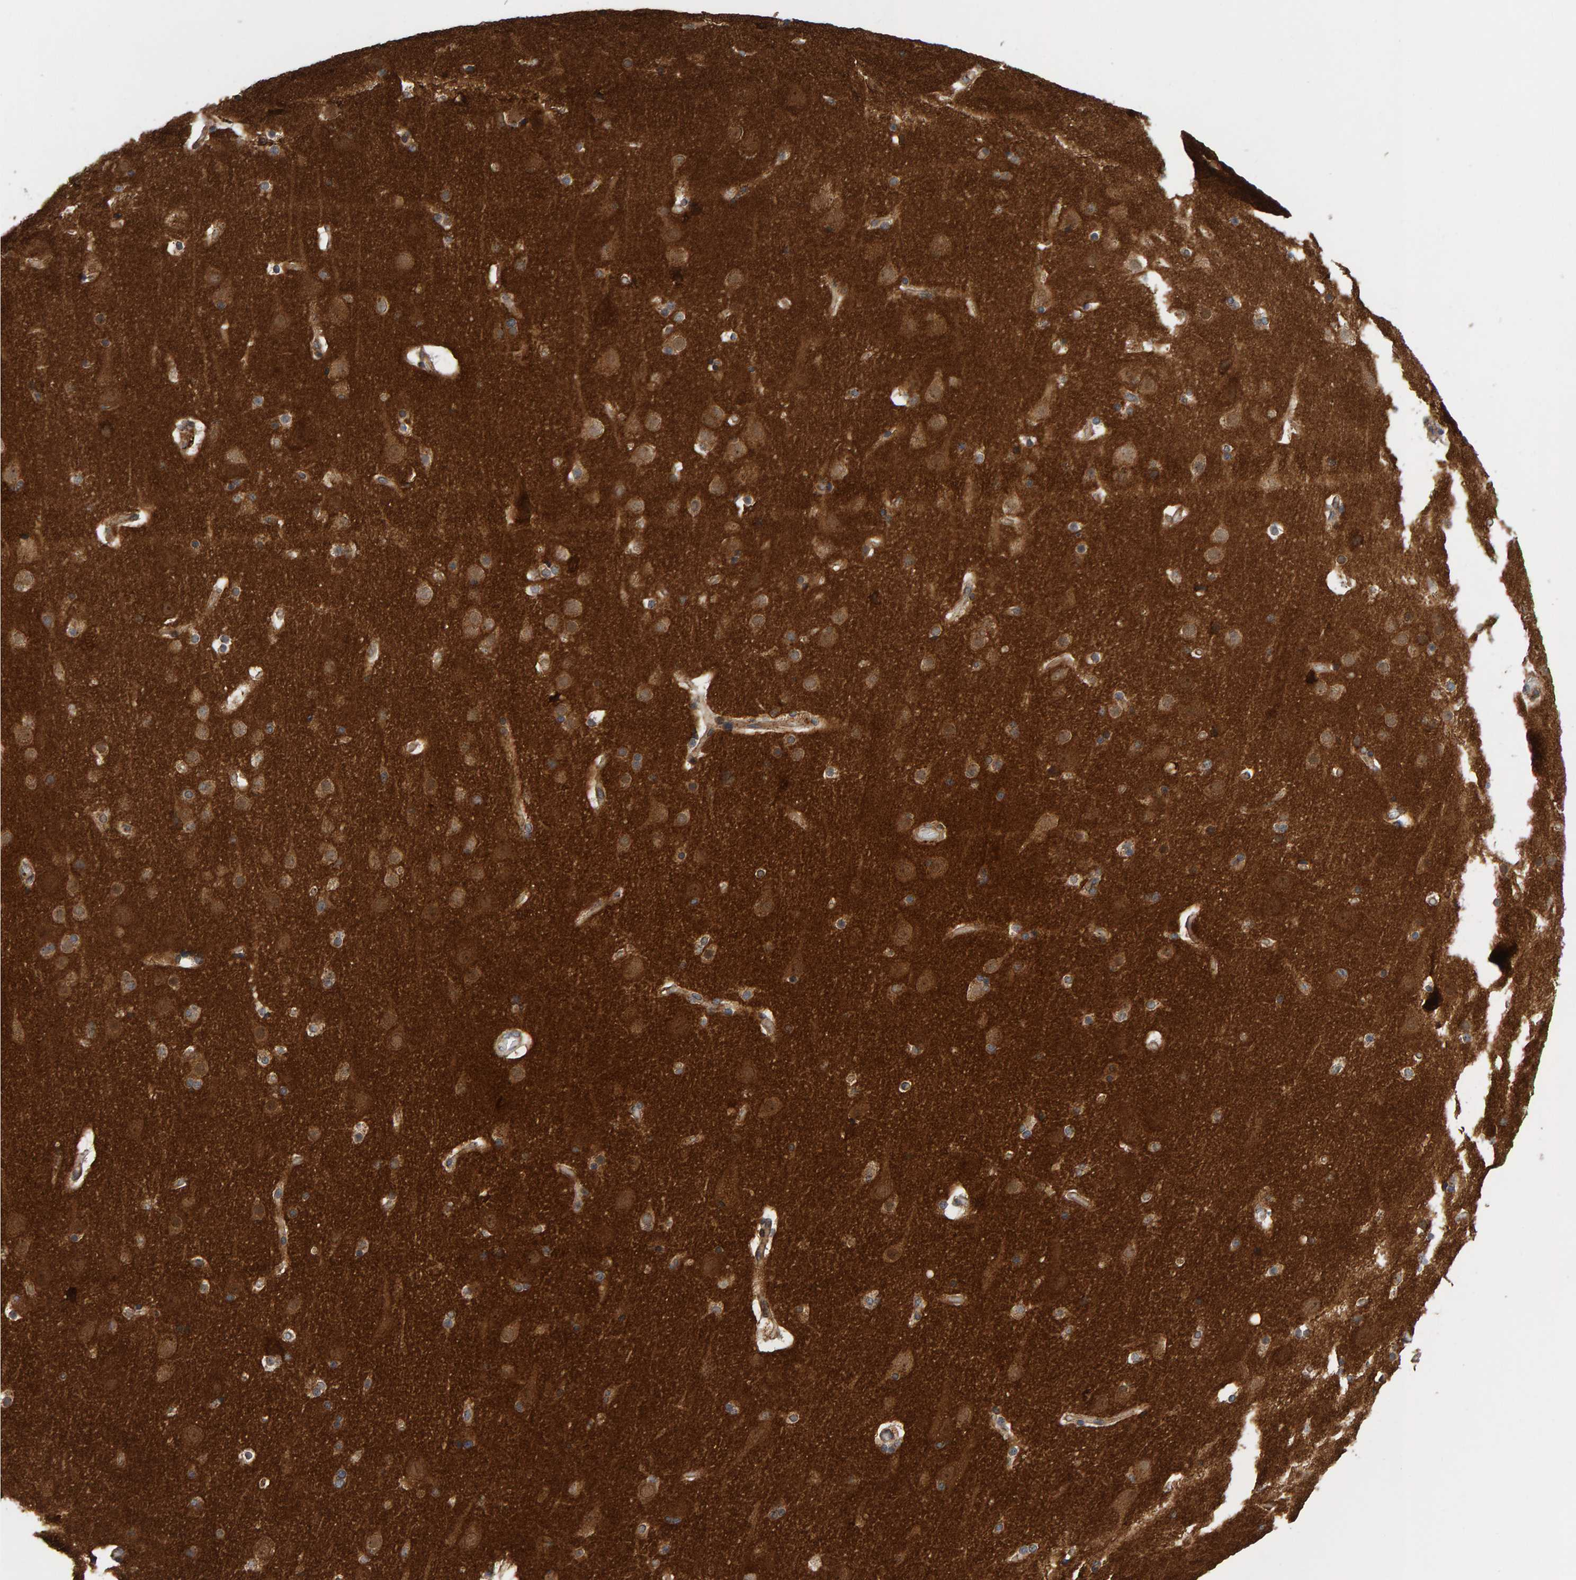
{"staining": {"intensity": "weak", "quantity": ">75%", "location": "cytoplasmic/membranous"}, "tissue": "cerebral cortex", "cell_type": "Endothelial cells", "image_type": "normal", "snomed": [{"axis": "morphology", "description": "Normal tissue, NOS"}, {"axis": "topography", "description": "Cerebral cortex"}], "caption": "Immunohistochemistry (DAB) staining of normal cerebral cortex demonstrates weak cytoplasmic/membranous protein expression in about >75% of endothelial cells.", "gene": "BAIAP2", "patient": {"sex": "male", "age": 57}}